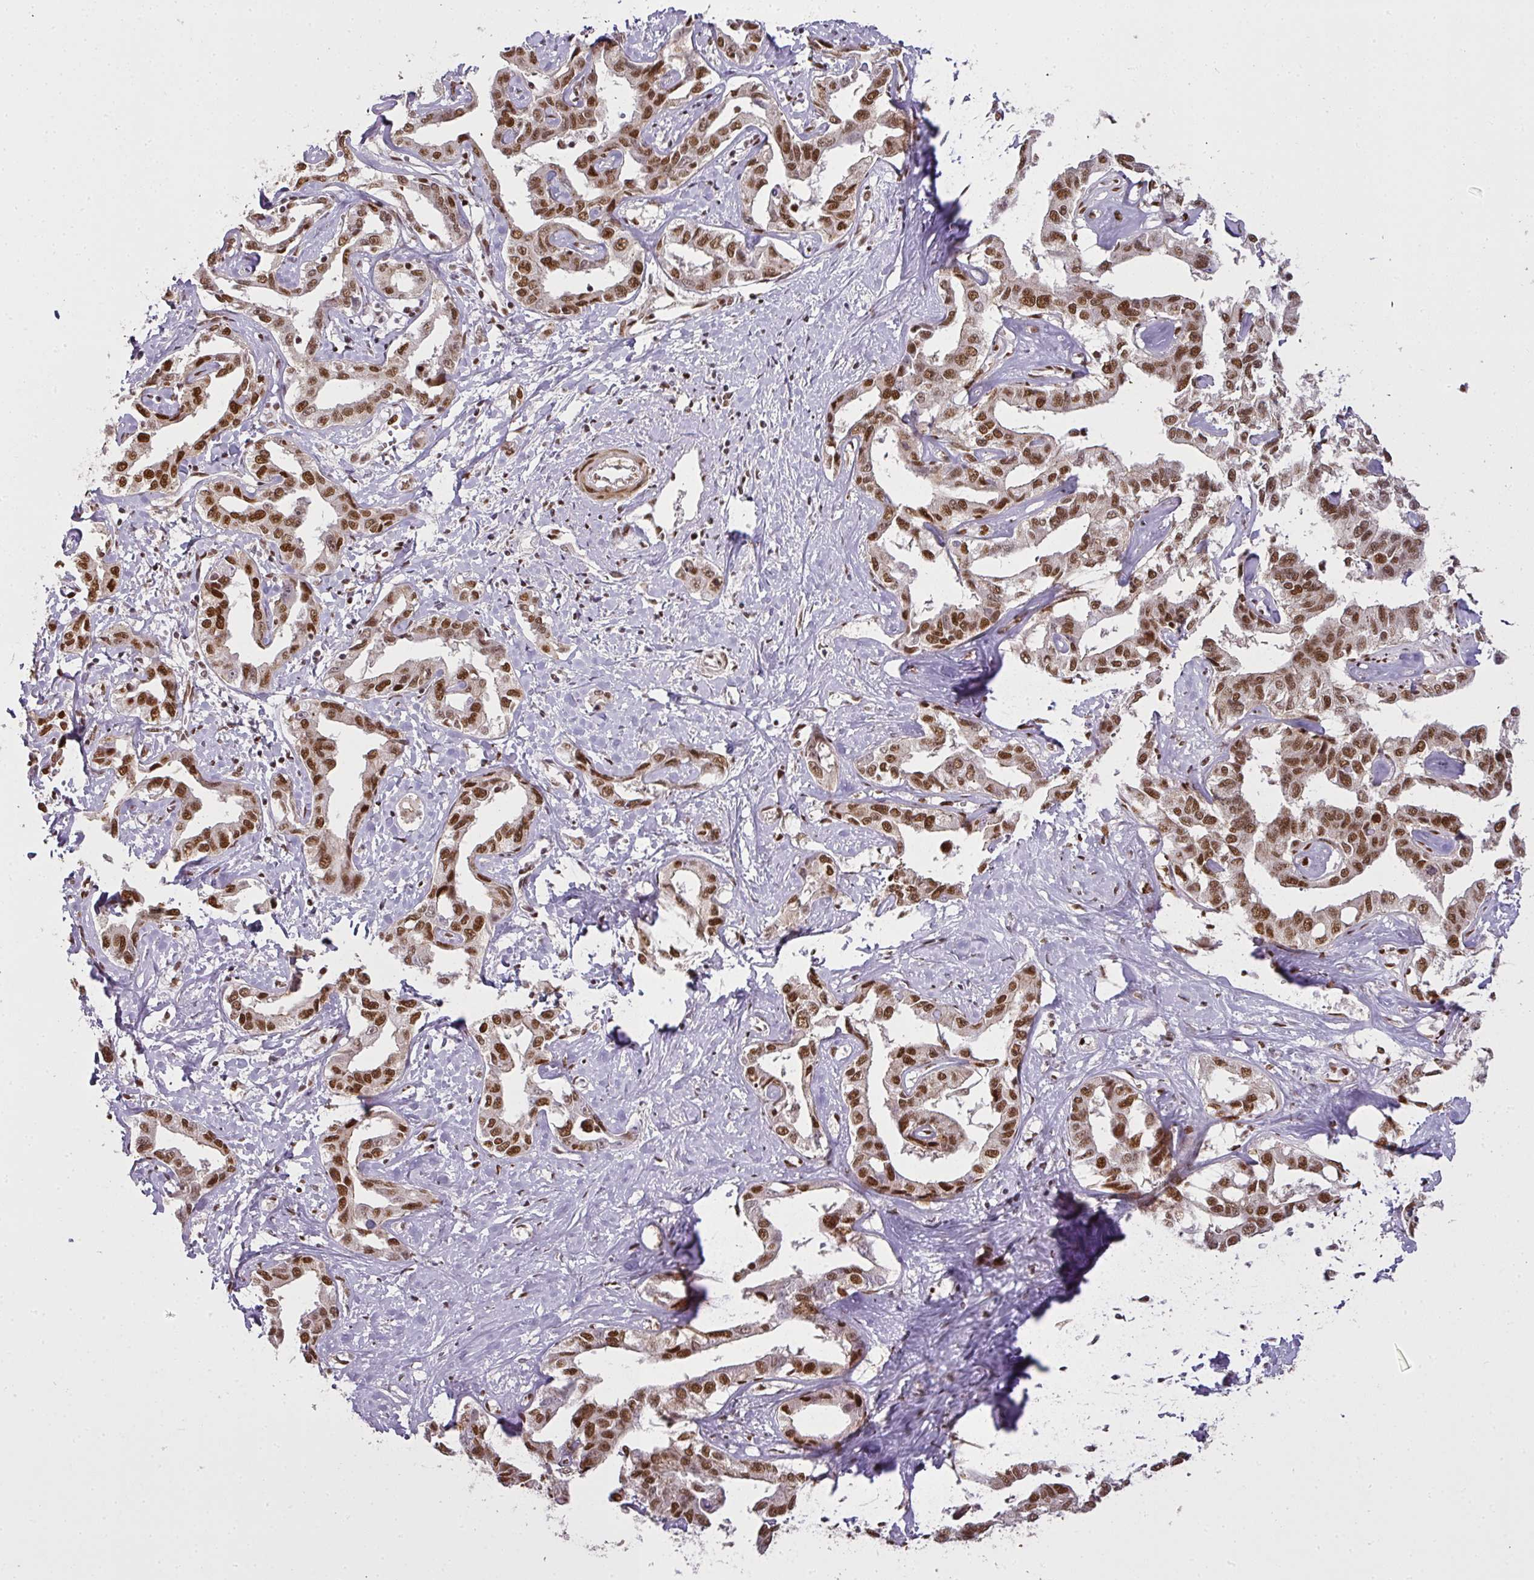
{"staining": {"intensity": "strong", "quantity": ">75%", "location": "nuclear"}, "tissue": "liver cancer", "cell_type": "Tumor cells", "image_type": "cancer", "snomed": [{"axis": "morphology", "description": "Cholangiocarcinoma"}, {"axis": "topography", "description": "Liver"}], "caption": "A high-resolution photomicrograph shows IHC staining of liver cancer, which exhibits strong nuclear staining in about >75% of tumor cells.", "gene": "GPRIN2", "patient": {"sex": "male", "age": 59}}